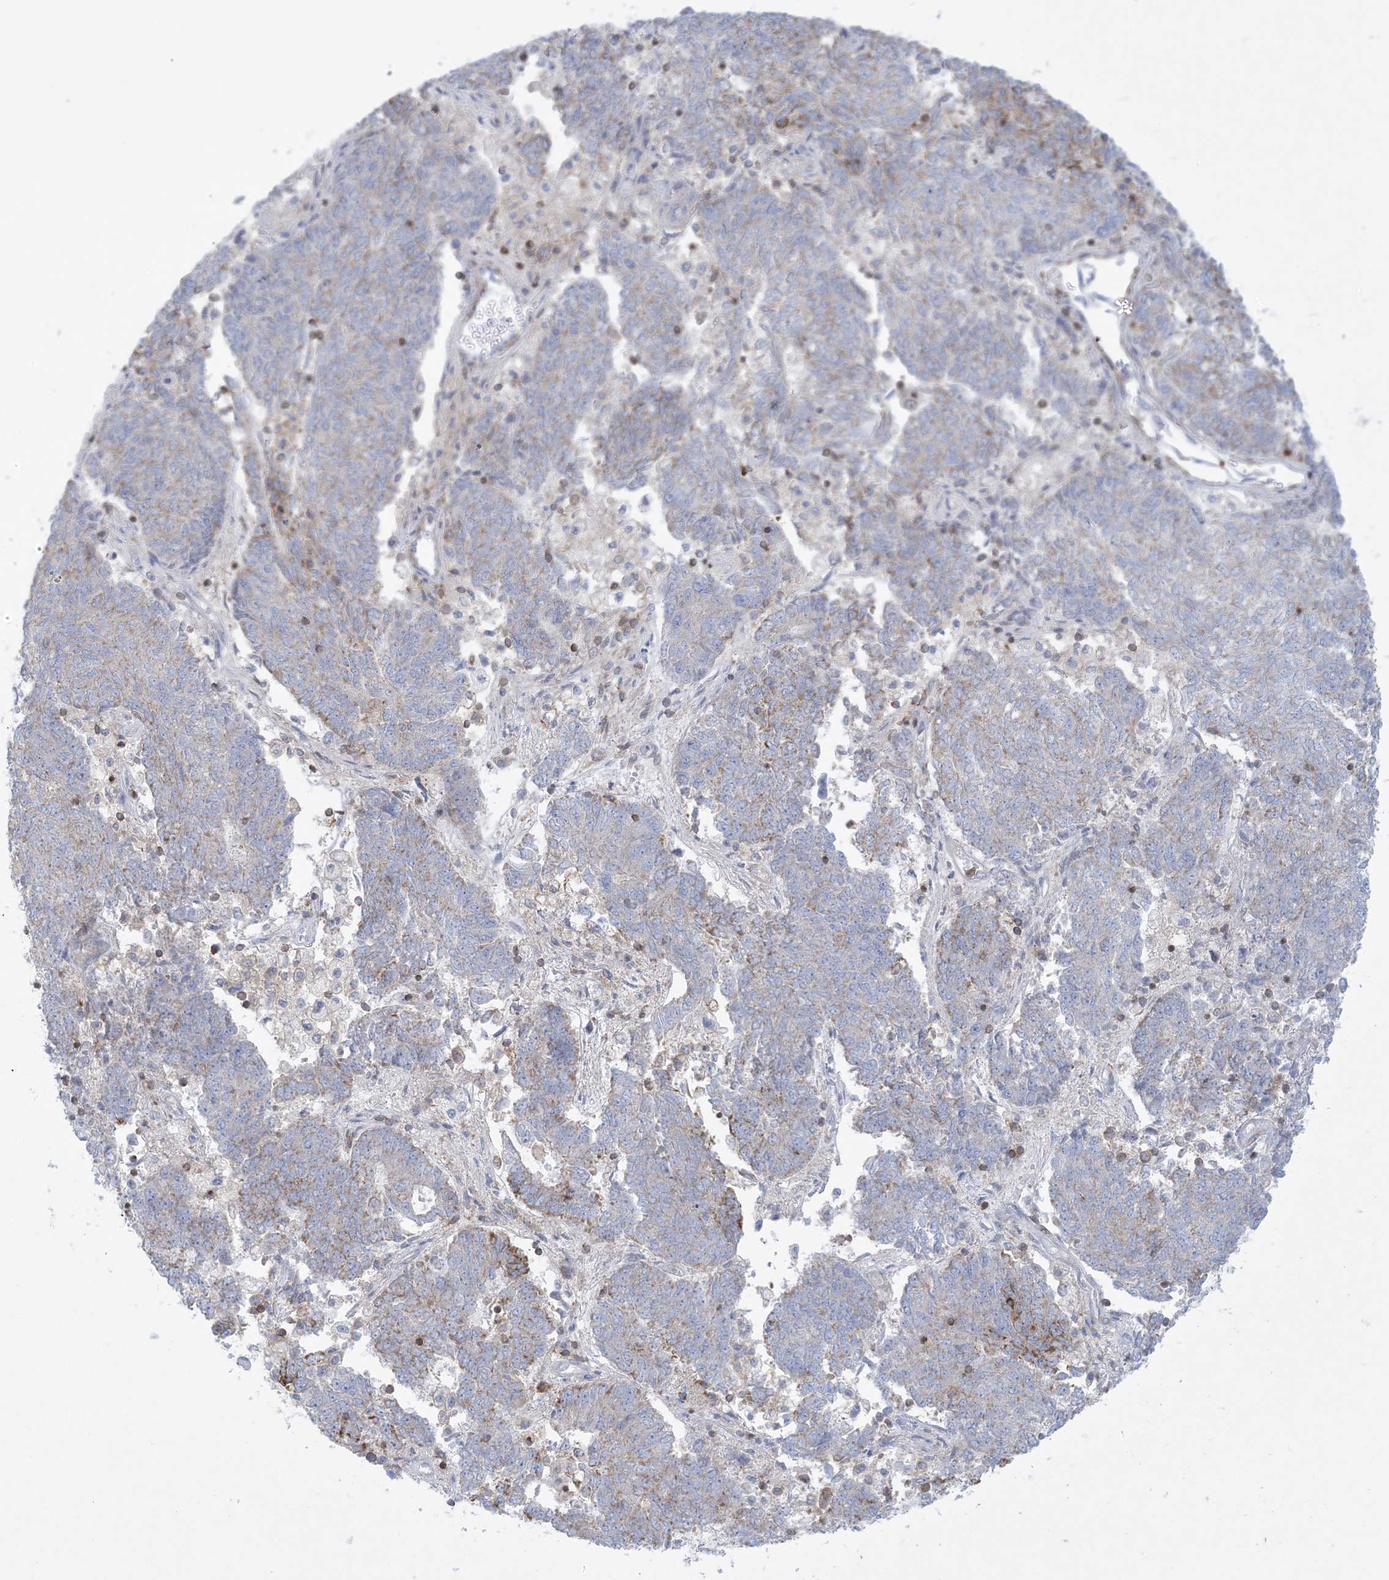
{"staining": {"intensity": "moderate", "quantity": "<25%", "location": "cytoplasmic/membranous"}, "tissue": "endometrial cancer", "cell_type": "Tumor cells", "image_type": "cancer", "snomed": [{"axis": "morphology", "description": "Adenocarcinoma, NOS"}, {"axis": "topography", "description": "Endometrium"}], "caption": "Protein analysis of adenocarcinoma (endometrial) tissue shows moderate cytoplasmic/membranous positivity in approximately <25% of tumor cells.", "gene": "ARHGAP30", "patient": {"sex": "female", "age": 80}}